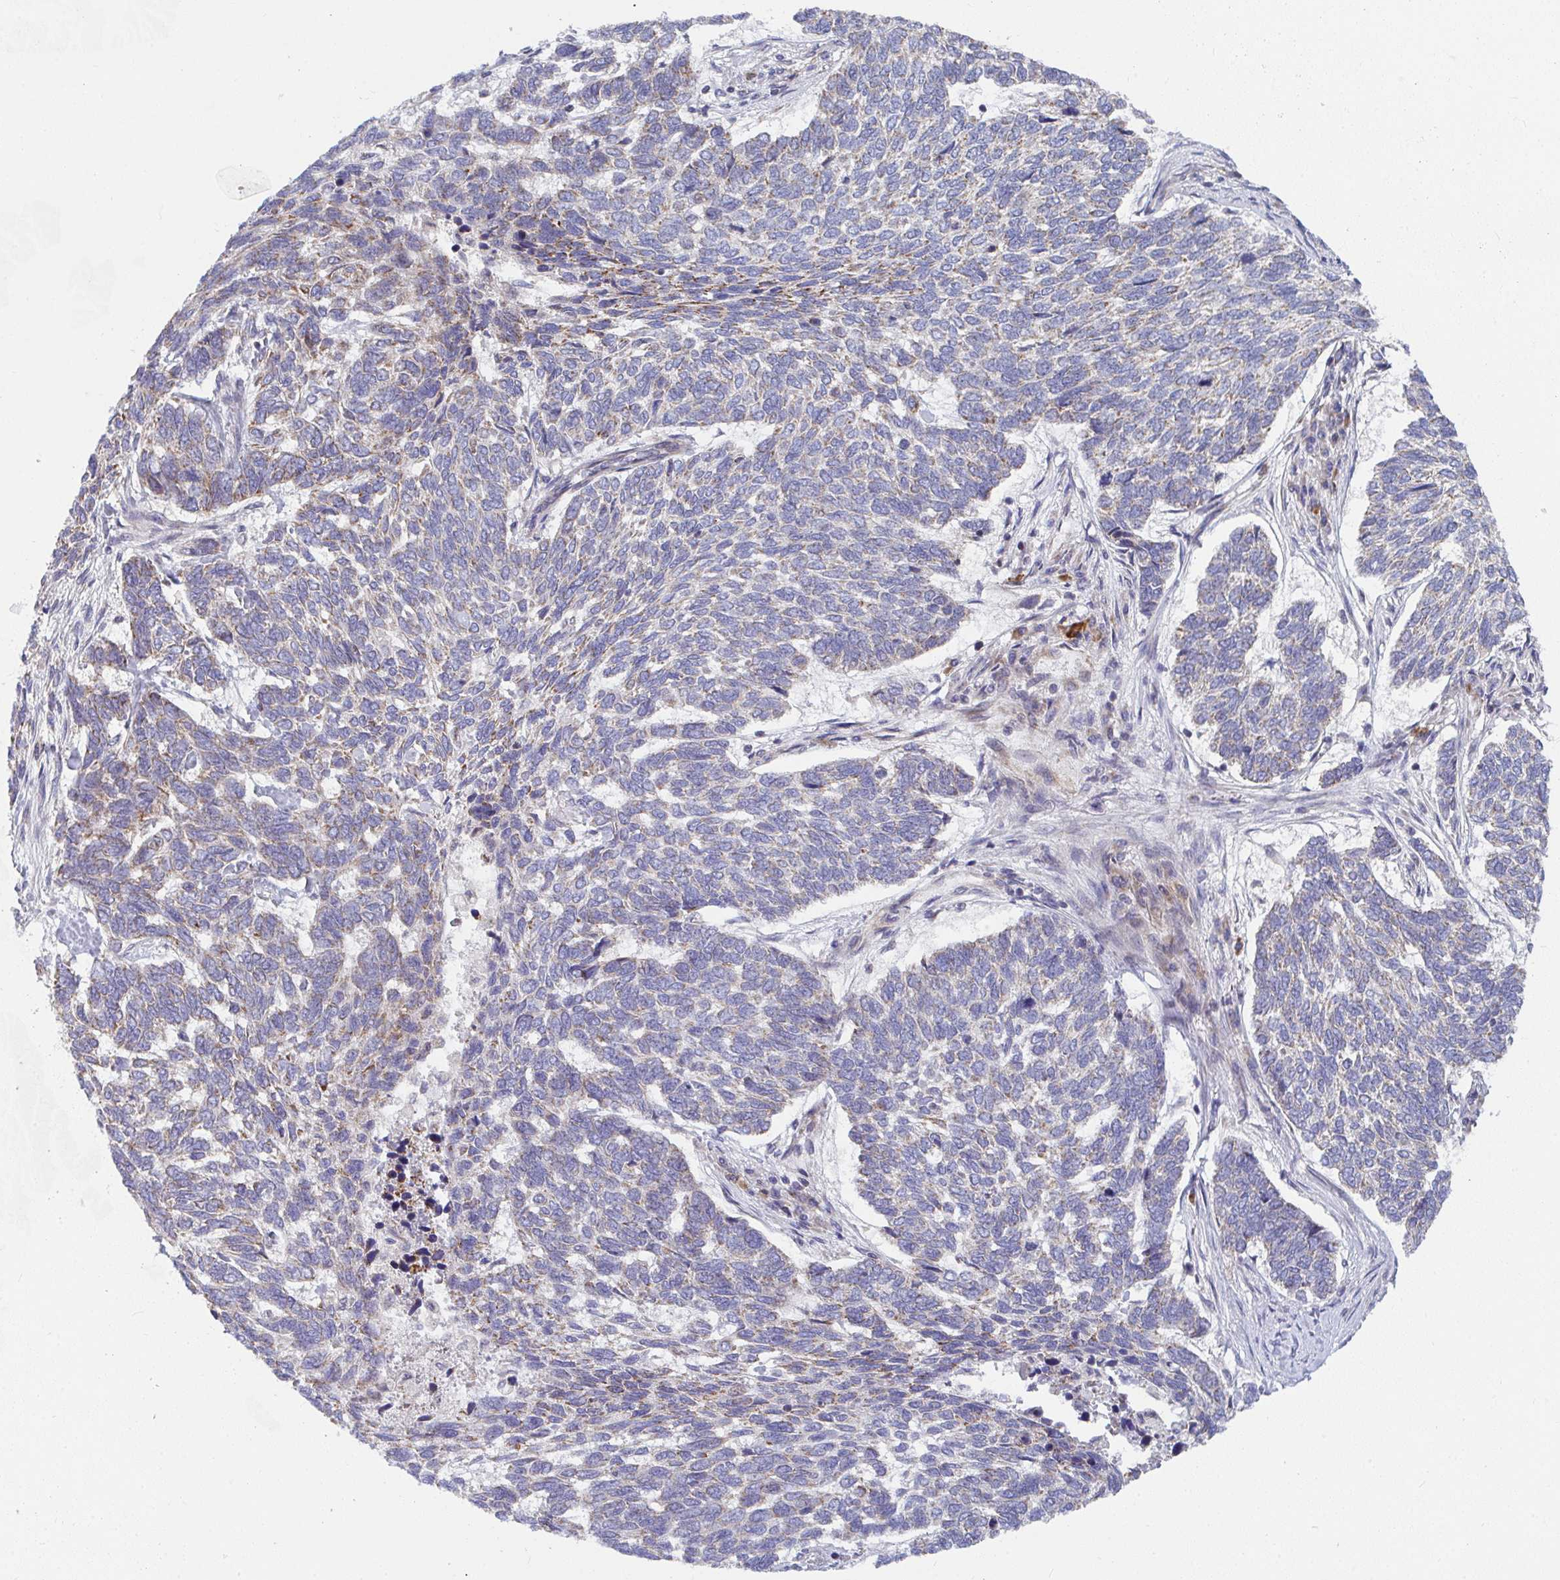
{"staining": {"intensity": "weak", "quantity": "<25%", "location": "cytoplasmic/membranous"}, "tissue": "skin cancer", "cell_type": "Tumor cells", "image_type": "cancer", "snomed": [{"axis": "morphology", "description": "Basal cell carcinoma"}, {"axis": "topography", "description": "Skin"}], "caption": "This is a image of IHC staining of skin cancer (basal cell carcinoma), which shows no positivity in tumor cells.", "gene": "EIF1AD", "patient": {"sex": "female", "age": 65}}